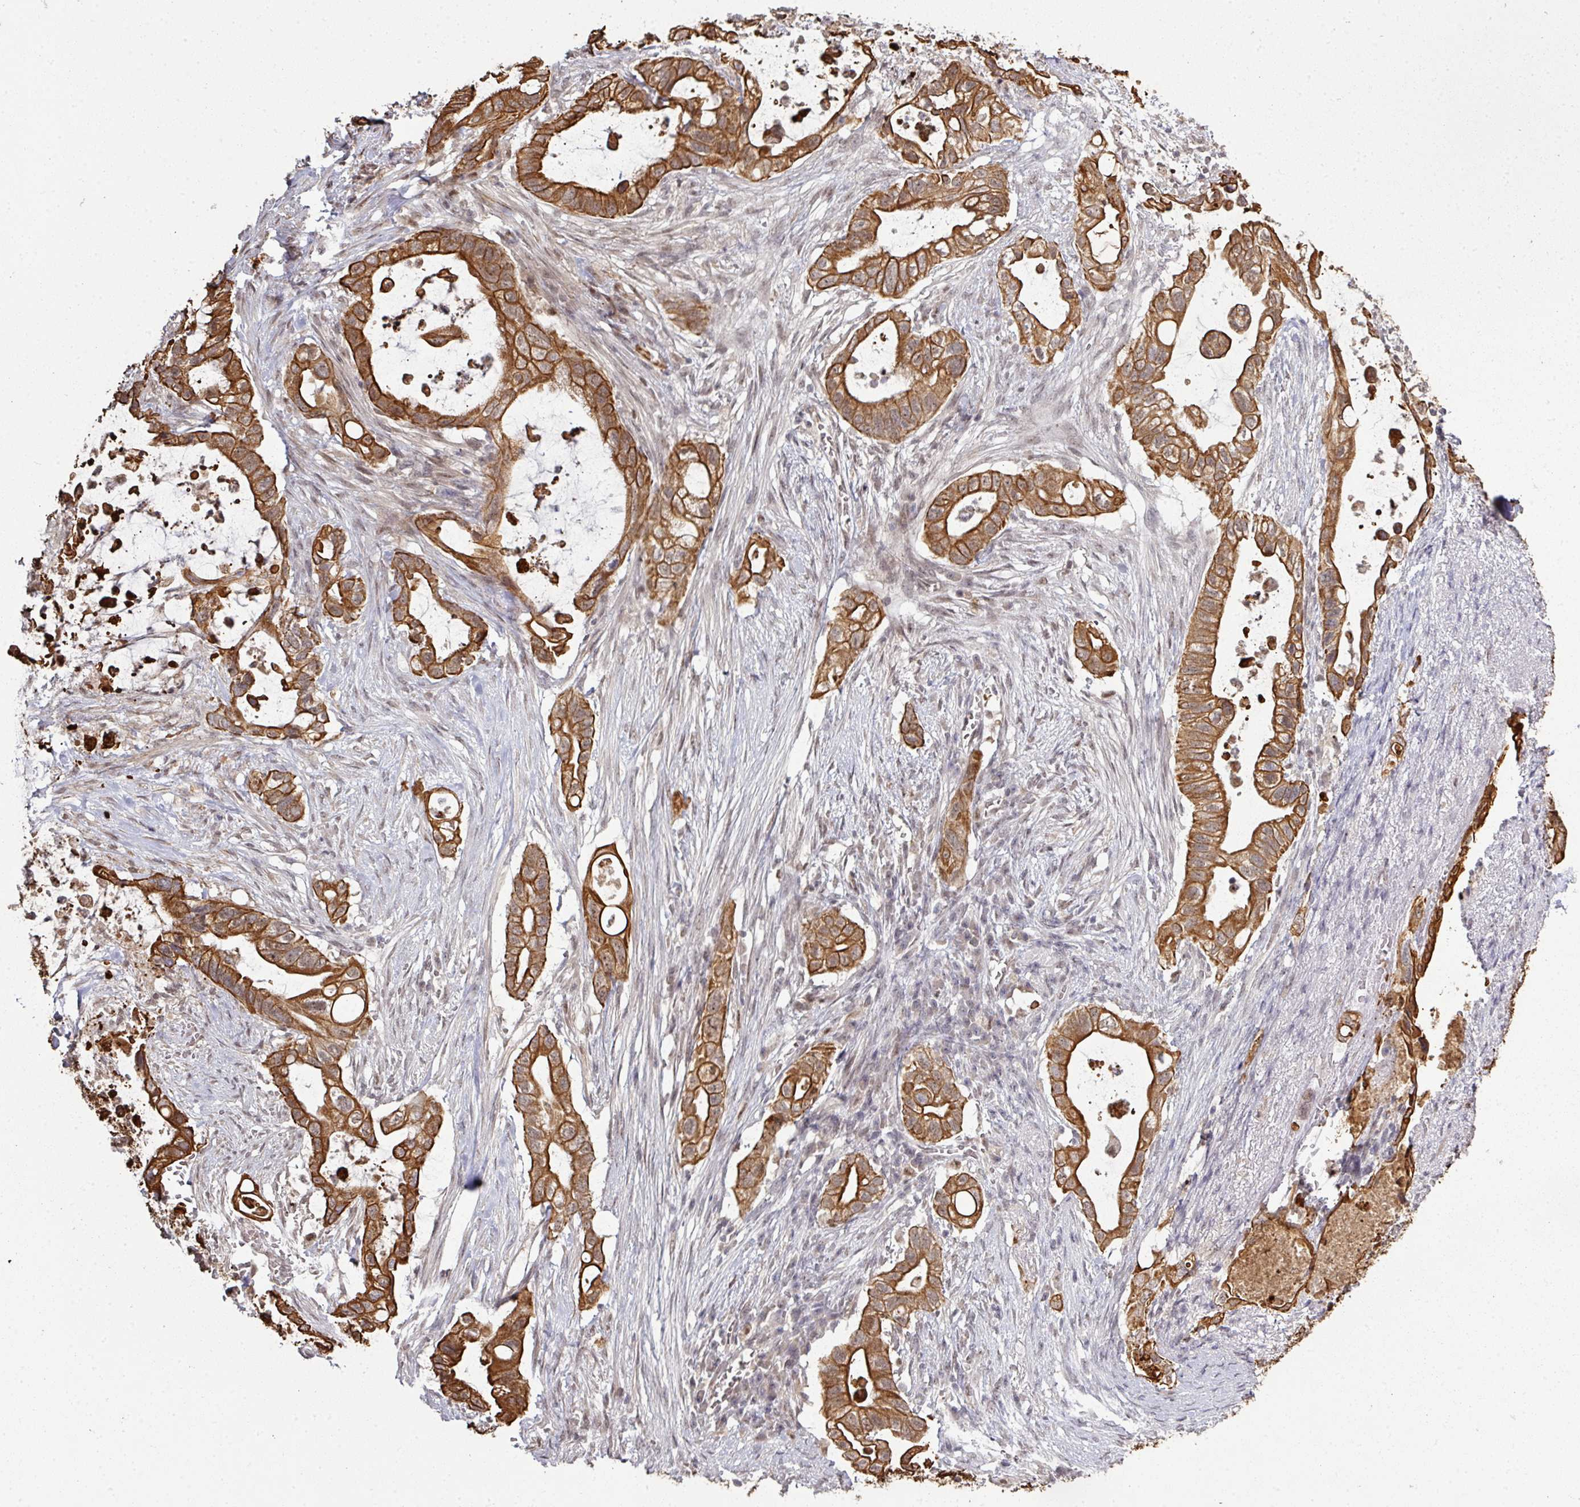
{"staining": {"intensity": "strong", "quantity": ">75%", "location": "cytoplasmic/membranous"}, "tissue": "pancreatic cancer", "cell_type": "Tumor cells", "image_type": "cancer", "snomed": [{"axis": "morphology", "description": "Adenocarcinoma, NOS"}, {"axis": "topography", "description": "Pancreas"}], "caption": "Pancreatic cancer (adenocarcinoma) tissue reveals strong cytoplasmic/membranous staining in approximately >75% of tumor cells, visualized by immunohistochemistry.", "gene": "GTF2H3", "patient": {"sex": "female", "age": 72}}